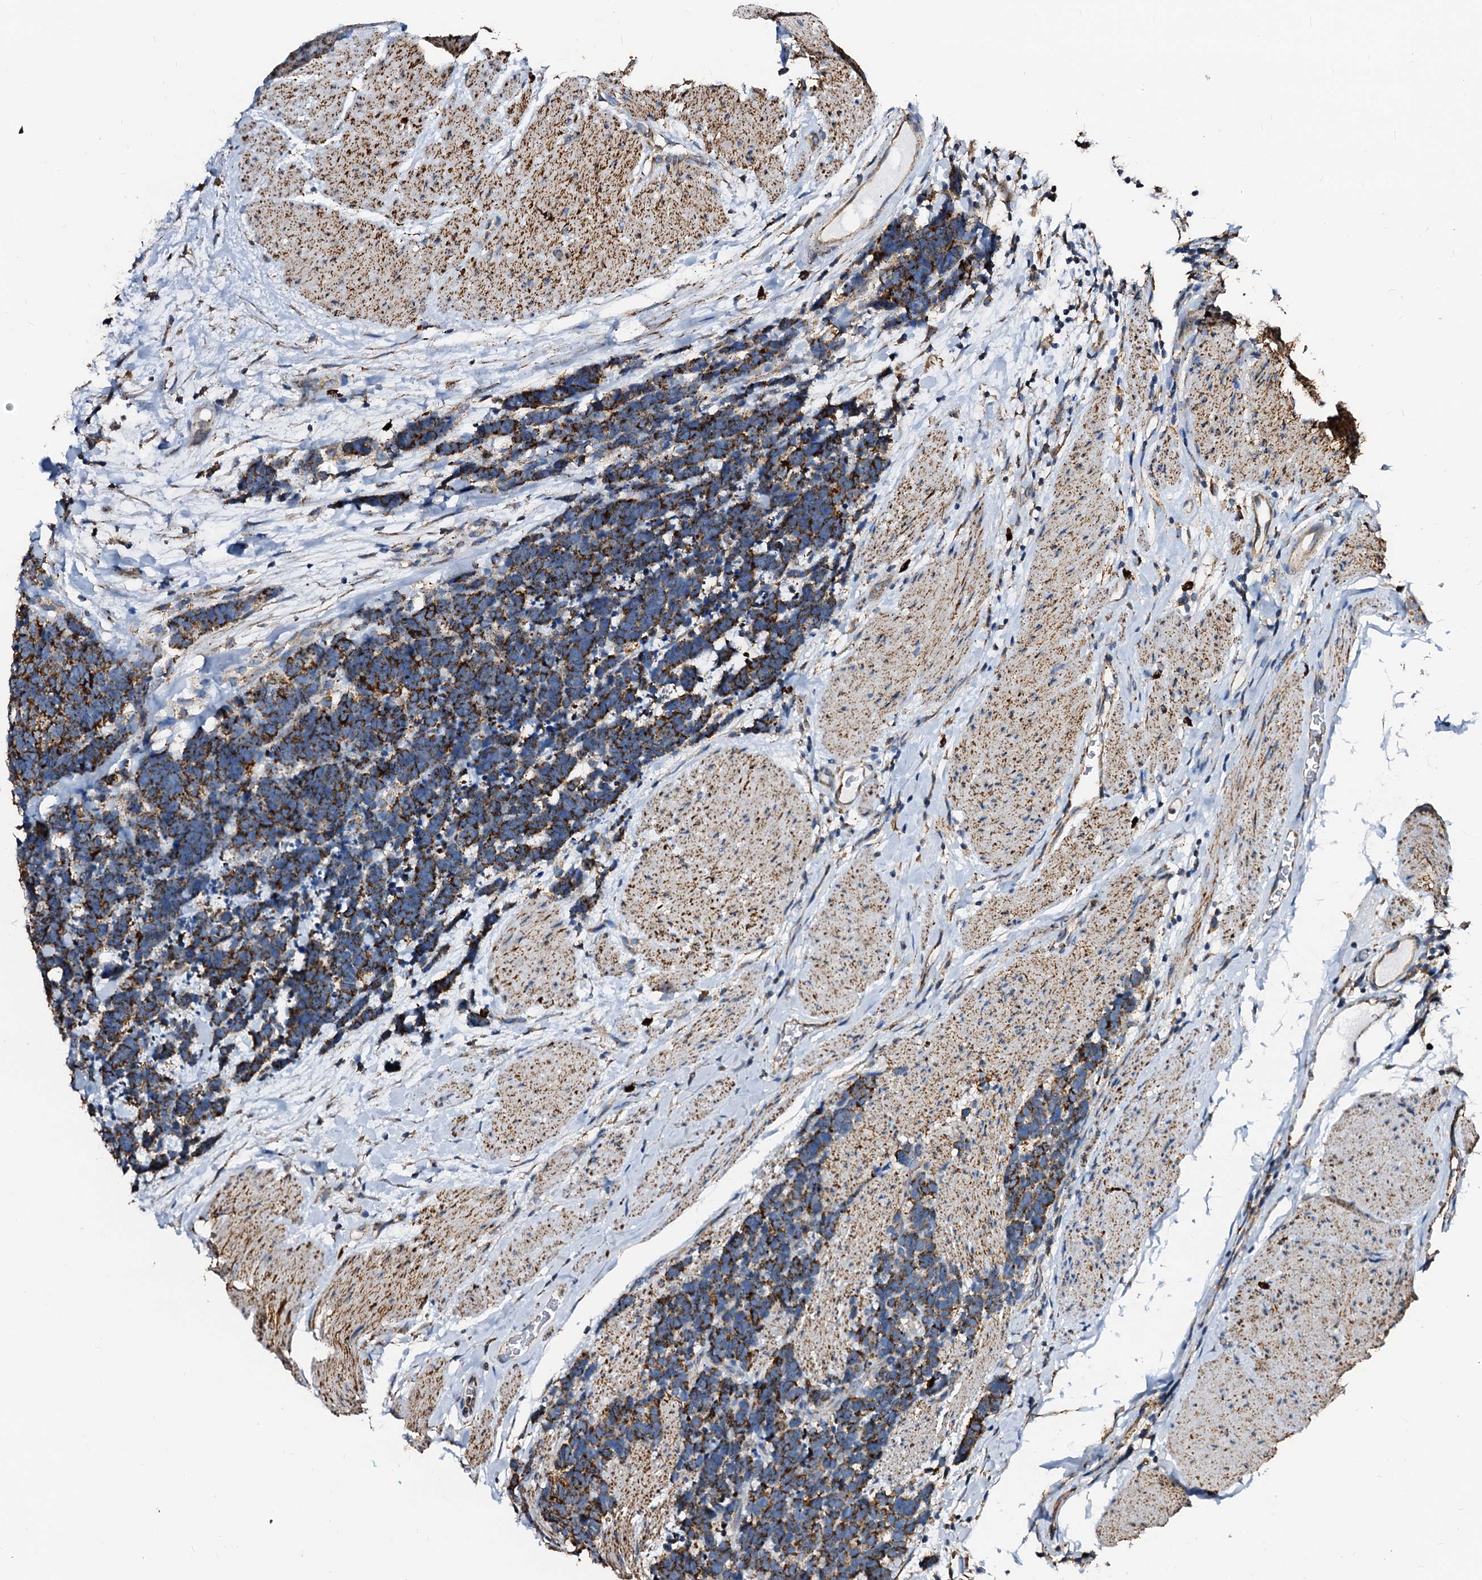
{"staining": {"intensity": "strong", "quantity": ">75%", "location": "cytoplasmic/membranous"}, "tissue": "carcinoid", "cell_type": "Tumor cells", "image_type": "cancer", "snomed": [{"axis": "morphology", "description": "Carcinoma, NOS"}, {"axis": "morphology", "description": "Carcinoid, malignant, NOS"}, {"axis": "topography", "description": "Urinary bladder"}], "caption": "A brown stain shows strong cytoplasmic/membranous positivity of a protein in human carcinoid (malignant) tumor cells. The staining was performed using DAB to visualize the protein expression in brown, while the nuclei were stained in blue with hematoxylin (Magnification: 20x).", "gene": "MAOB", "patient": {"sex": "male", "age": 57}}